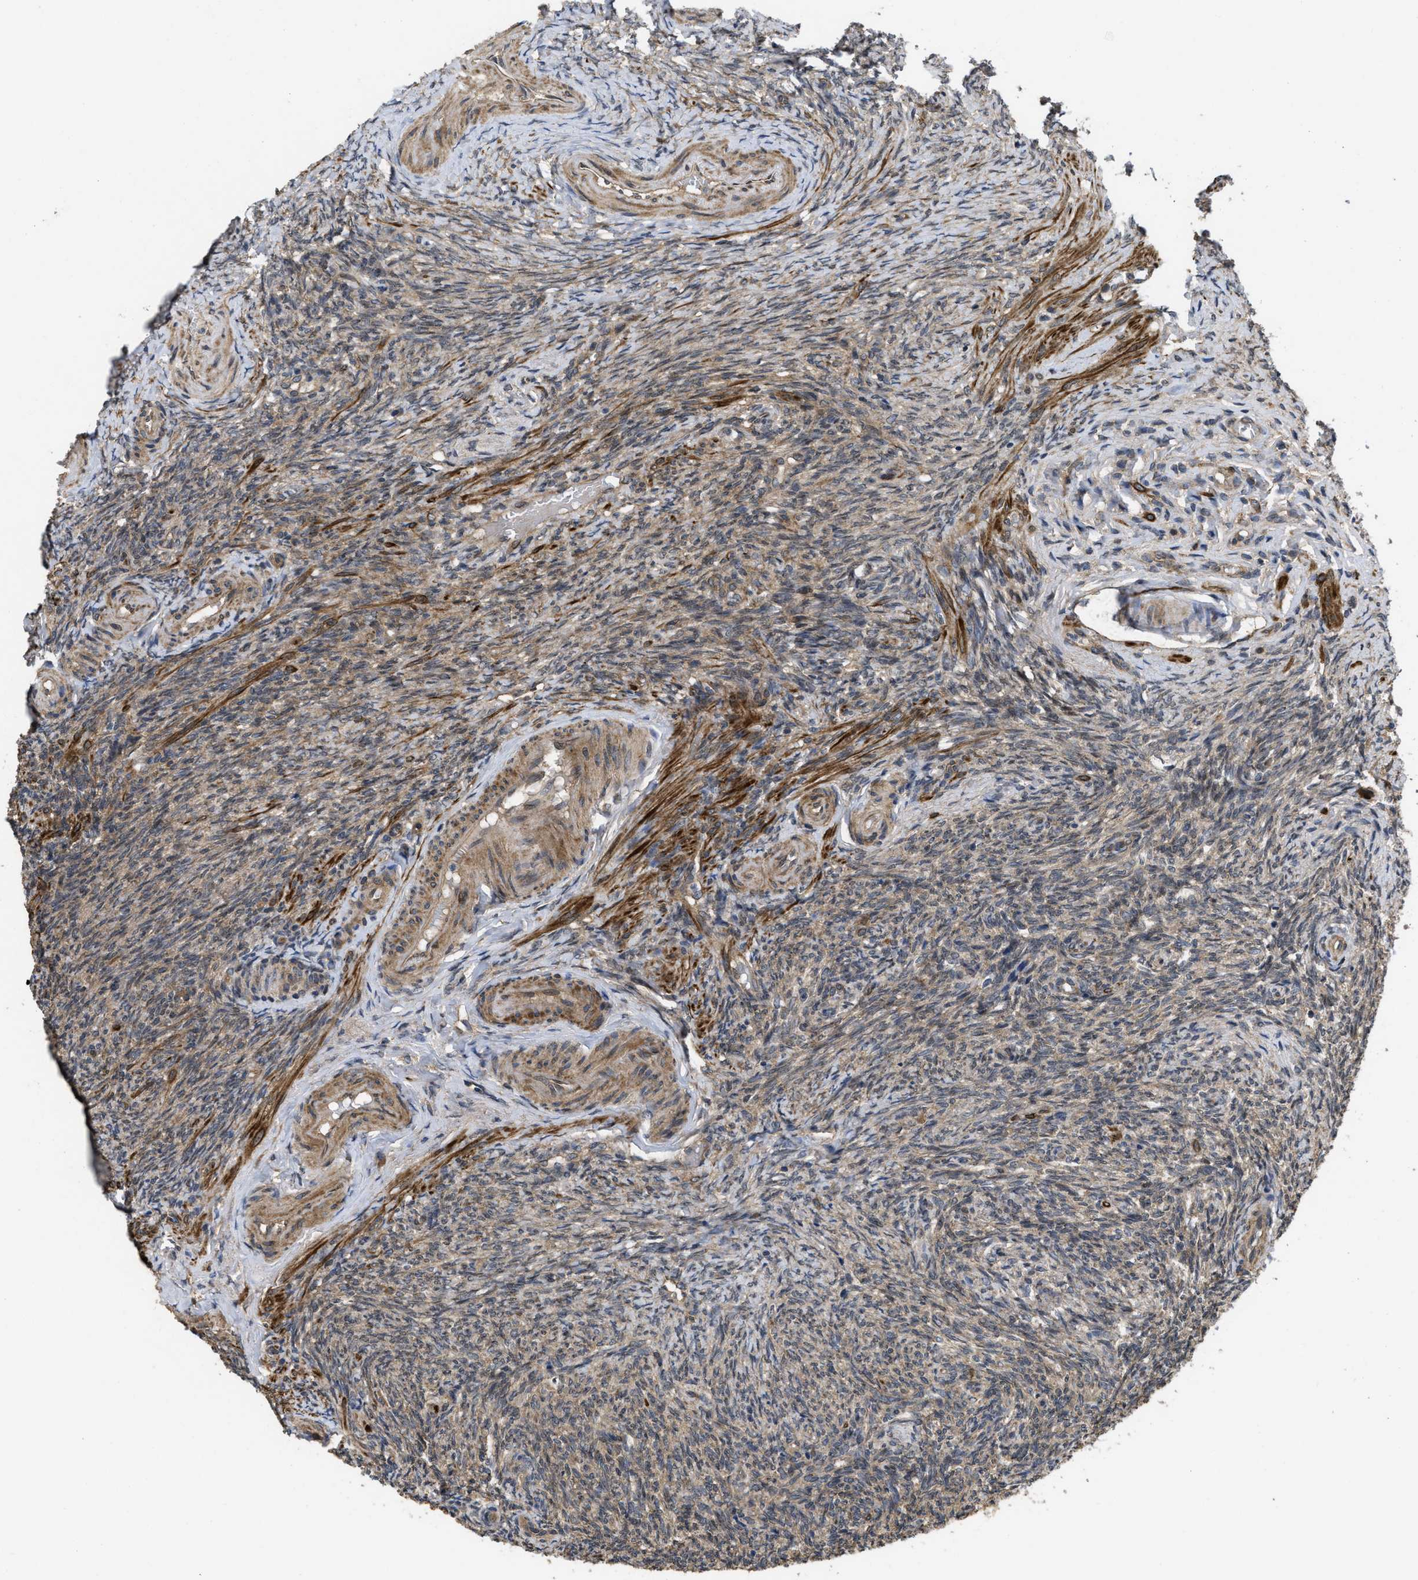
{"staining": {"intensity": "moderate", "quantity": ">75%", "location": "cytoplasmic/membranous"}, "tissue": "ovary", "cell_type": "Follicle cells", "image_type": "normal", "snomed": [{"axis": "morphology", "description": "Normal tissue, NOS"}, {"axis": "topography", "description": "Ovary"}], "caption": "High-magnification brightfield microscopy of normal ovary stained with DAB (3,3'-diaminobenzidine) (brown) and counterstained with hematoxylin (blue). follicle cells exhibit moderate cytoplasmic/membranous positivity is identified in approximately>75% of cells.", "gene": "FZD6", "patient": {"sex": "female", "age": 41}}